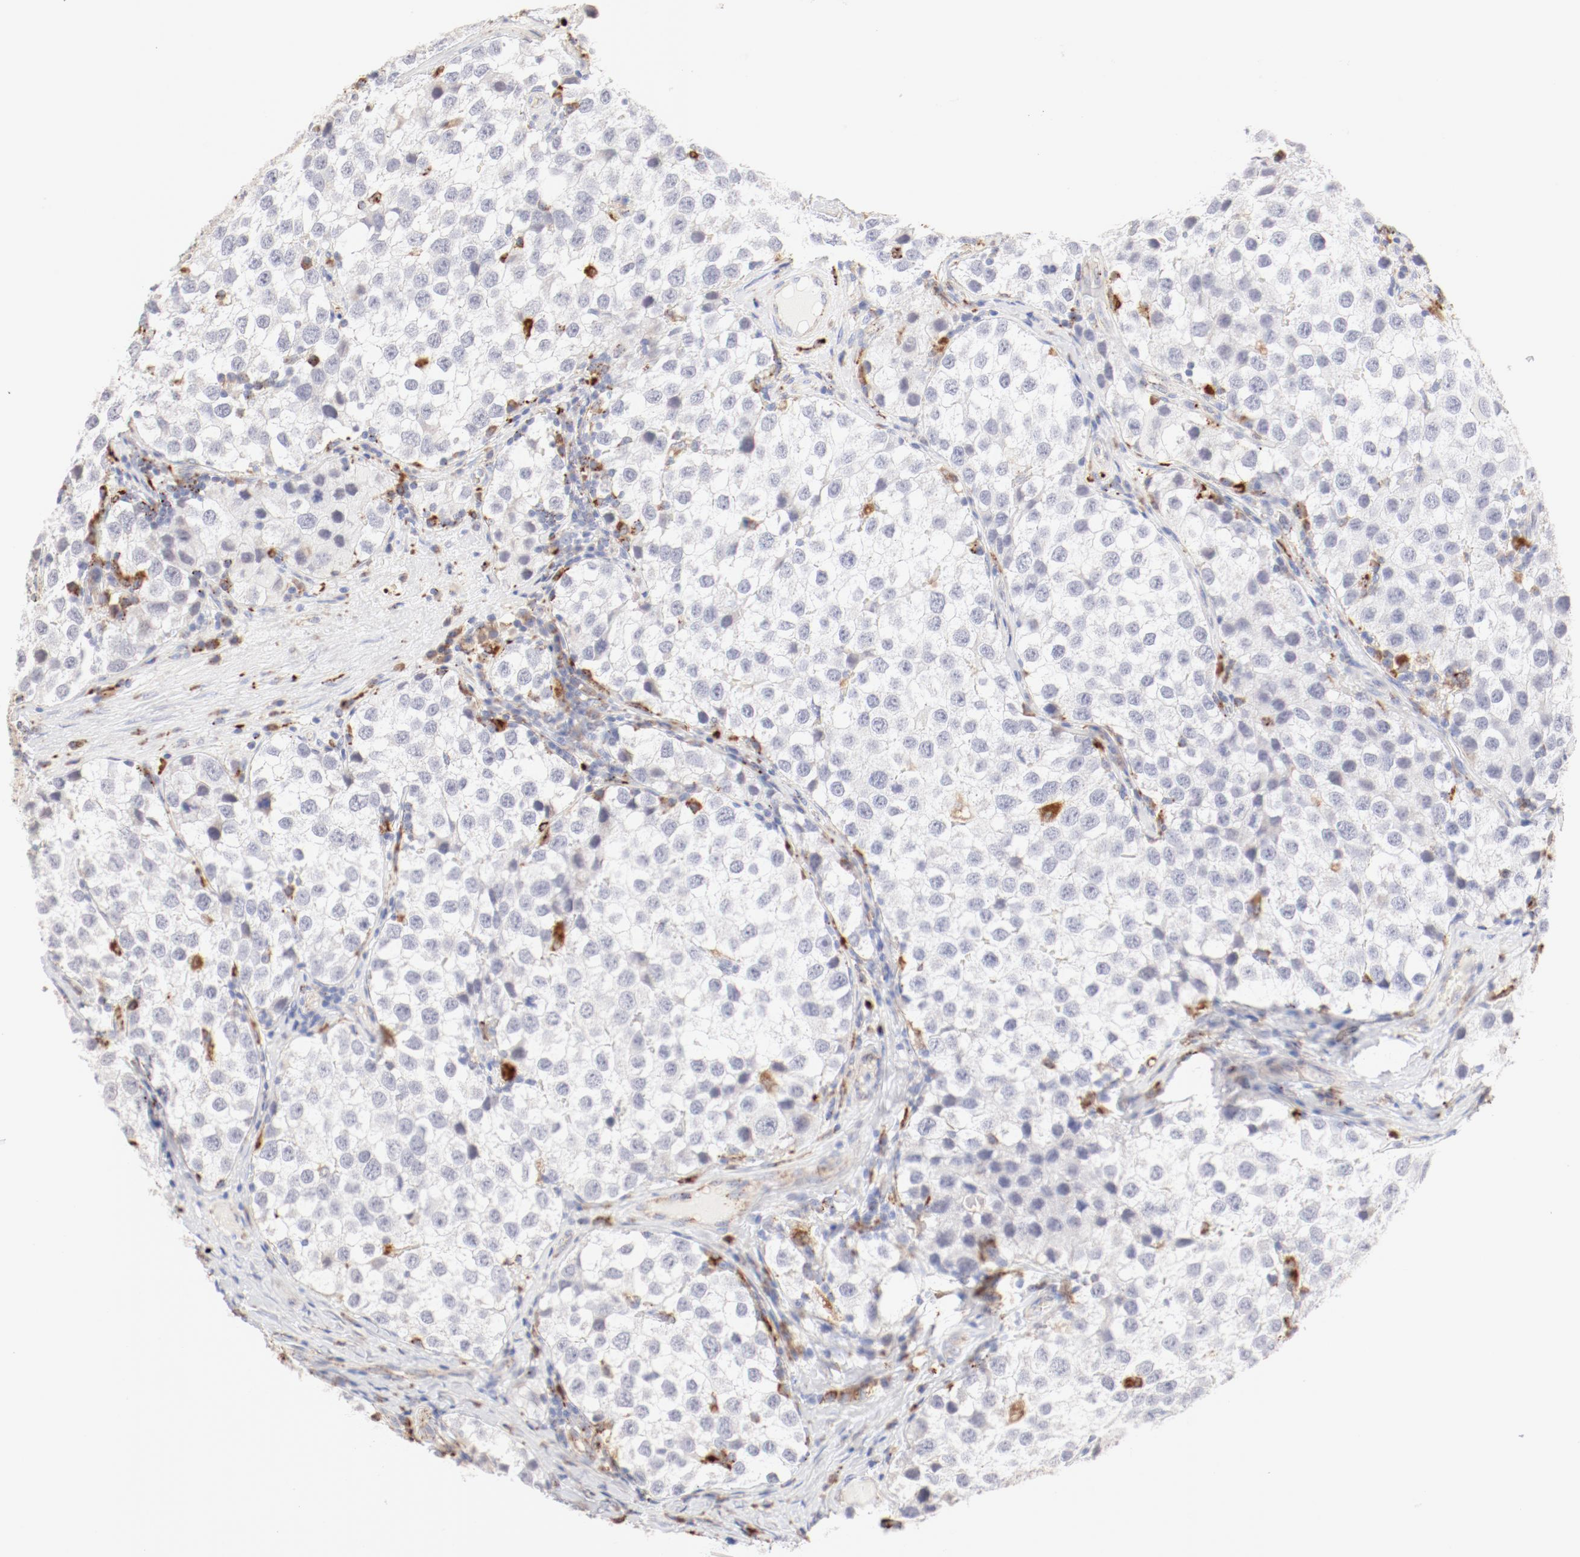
{"staining": {"intensity": "negative", "quantity": "none", "location": "none"}, "tissue": "testis cancer", "cell_type": "Tumor cells", "image_type": "cancer", "snomed": [{"axis": "morphology", "description": "Seminoma, NOS"}, {"axis": "topography", "description": "Testis"}], "caption": "This is an immunohistochemistry (IHC) micrograph of human testis cancer. There is no positivity in tumor cells.", "gene": "CTSH", "patient": {"sex": "male", "age": 39}}